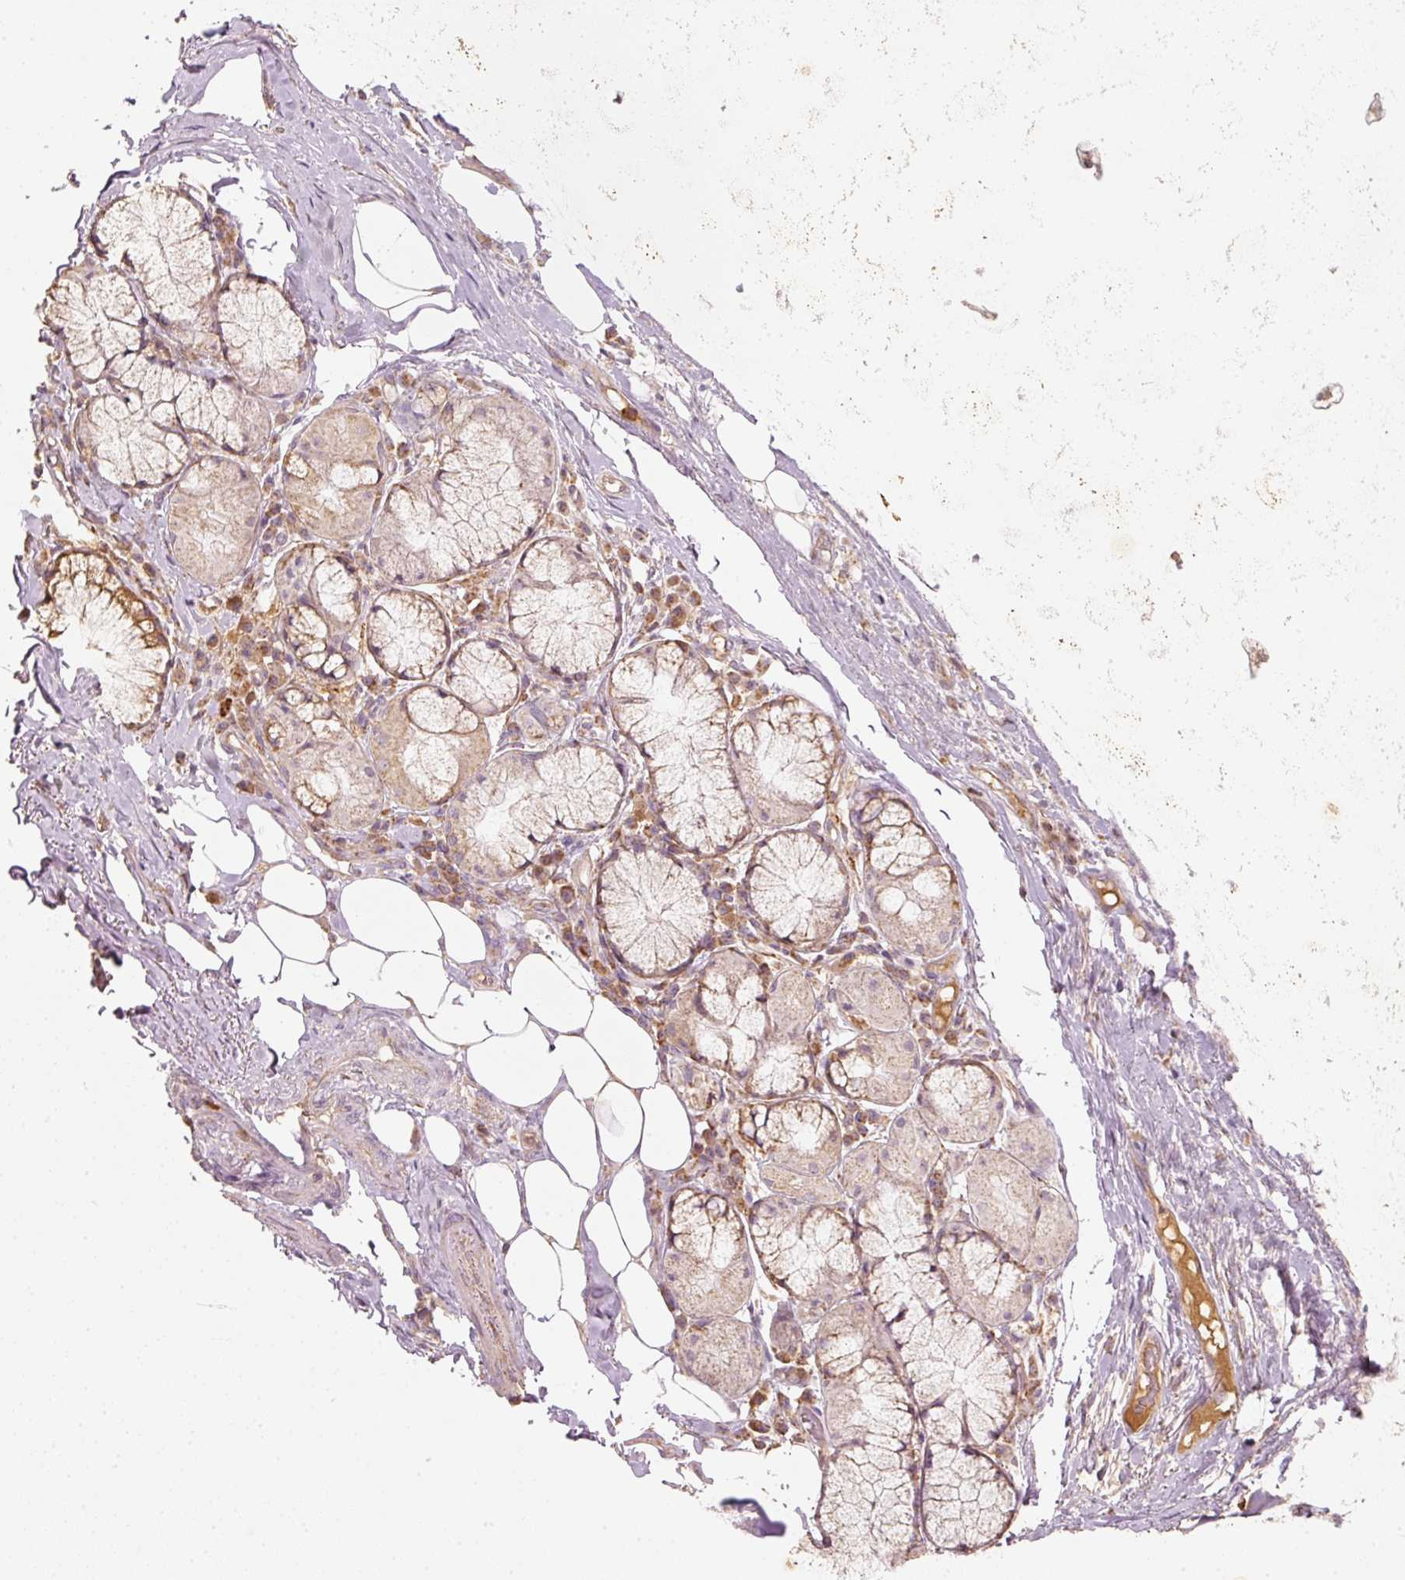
{"staining": {"intensity": "weak", "quantity": "25%-75%", "location": "cytoplasmic/membranous"}, "tissue": "adipose tissue", "cell_type": "Adipocytes", "image_type": "normal", "snomed": [{"axis": "morphology", "description": "Normal tissue, NOS"}, {"axis": "topography", "description": "Cartilage tissue"}, {"axis": "topography", "description": "Bronchus"}], "caption": "Protein analysis of unremarkable adipose tissue demonstrates weak cytoplasmic/membranous staining in approximately 25%-75% of adipocytes.", "gene": "PSENEN", "patient": {"sex": "male", "age": 56}}